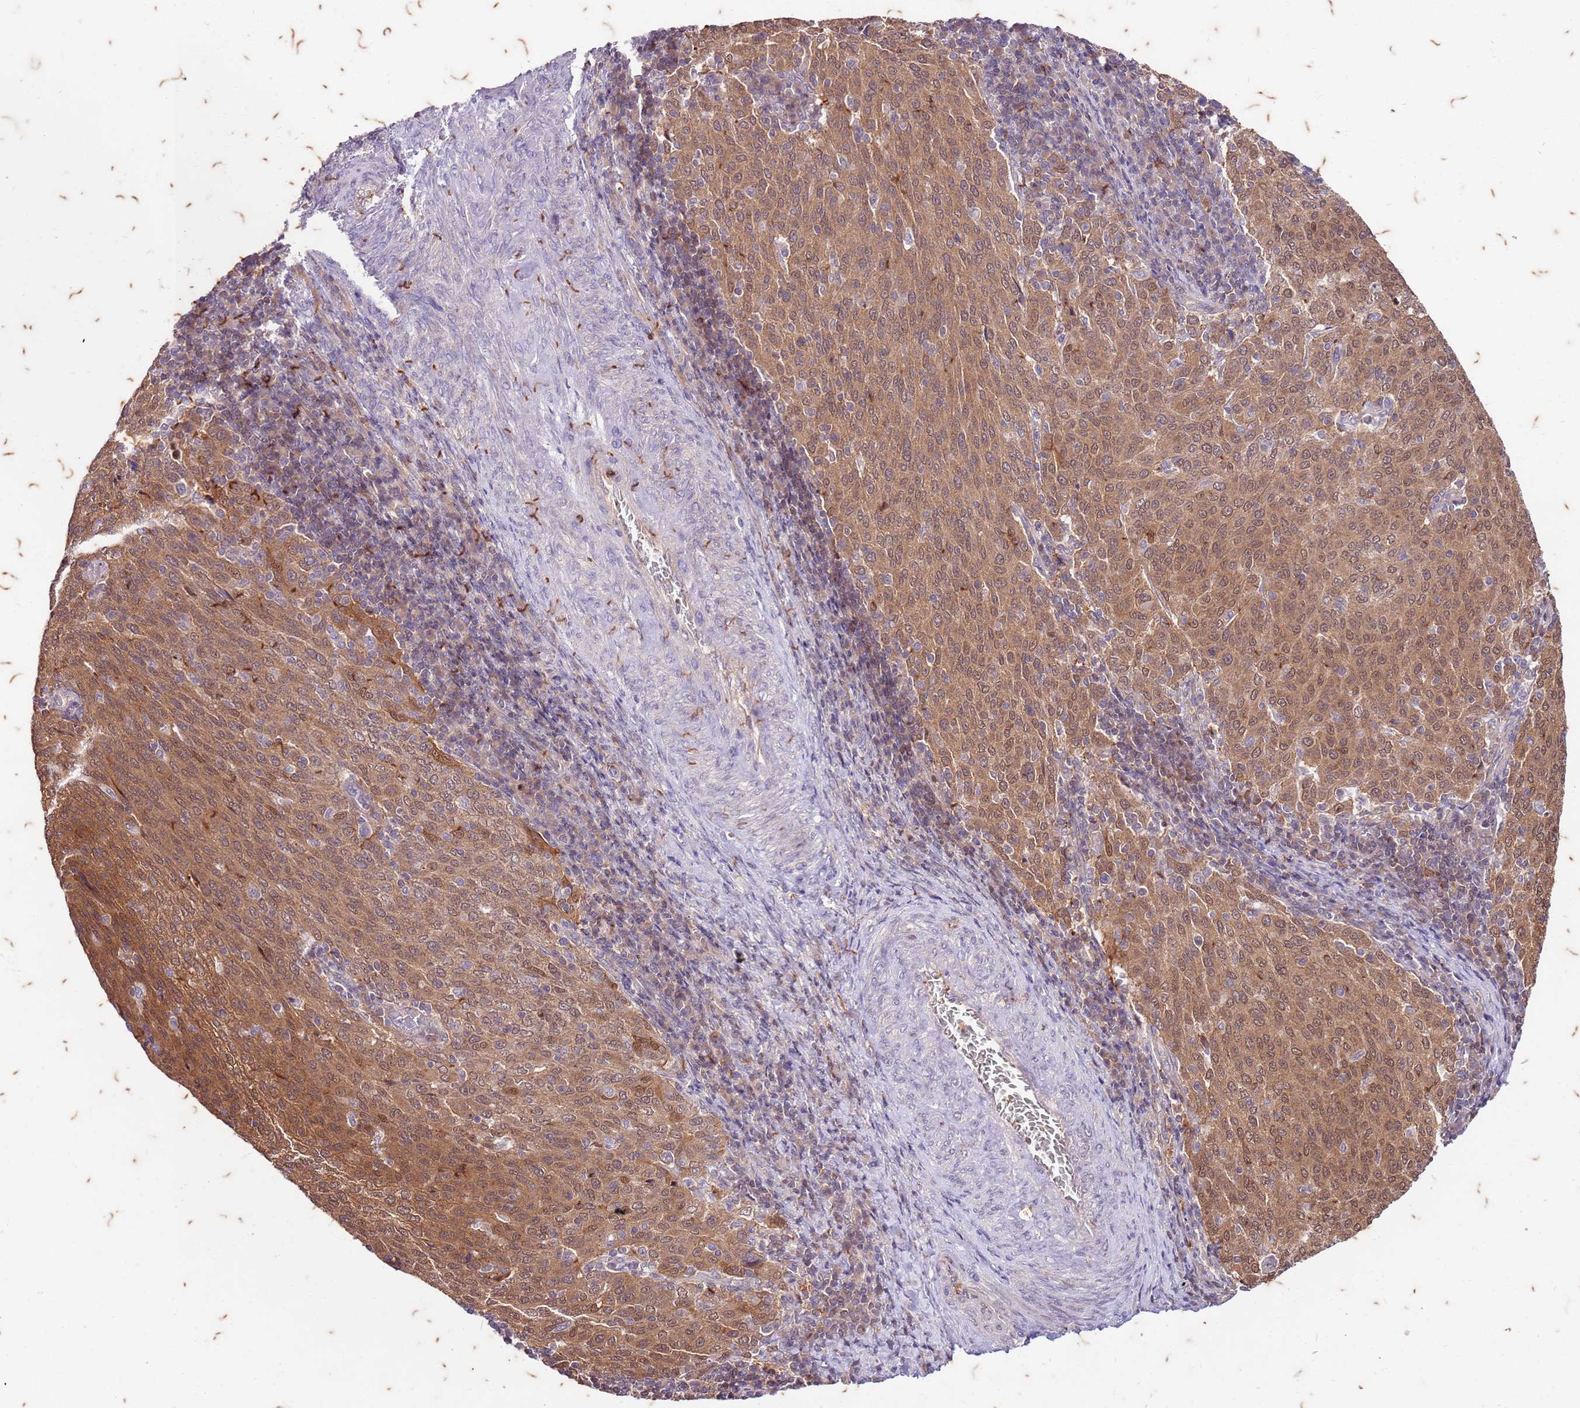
{"staining": {"intensity": "moderate", "quantity": ">75%", "location": "cytoplasmic/membranous,nuclear"}, "tissue": "cervical cancer", "cell_type": "Tumor cells", "image_type": "cancer", "snomed": [{"axis": "morphology", "description": "Squamous cell carcinoma, NOS"}, {"axis": "topography", "description": "Cervix"}], "caption": "Squamous cell carcinoma (cervical) stained with a brown dye demonstrates moderate cytoplasmic/membranous and nuclear positive positivity in about >75% of tumor cells.", "gene": "RAPGEF3", "patient": {"sex": "female", "age": 46}}